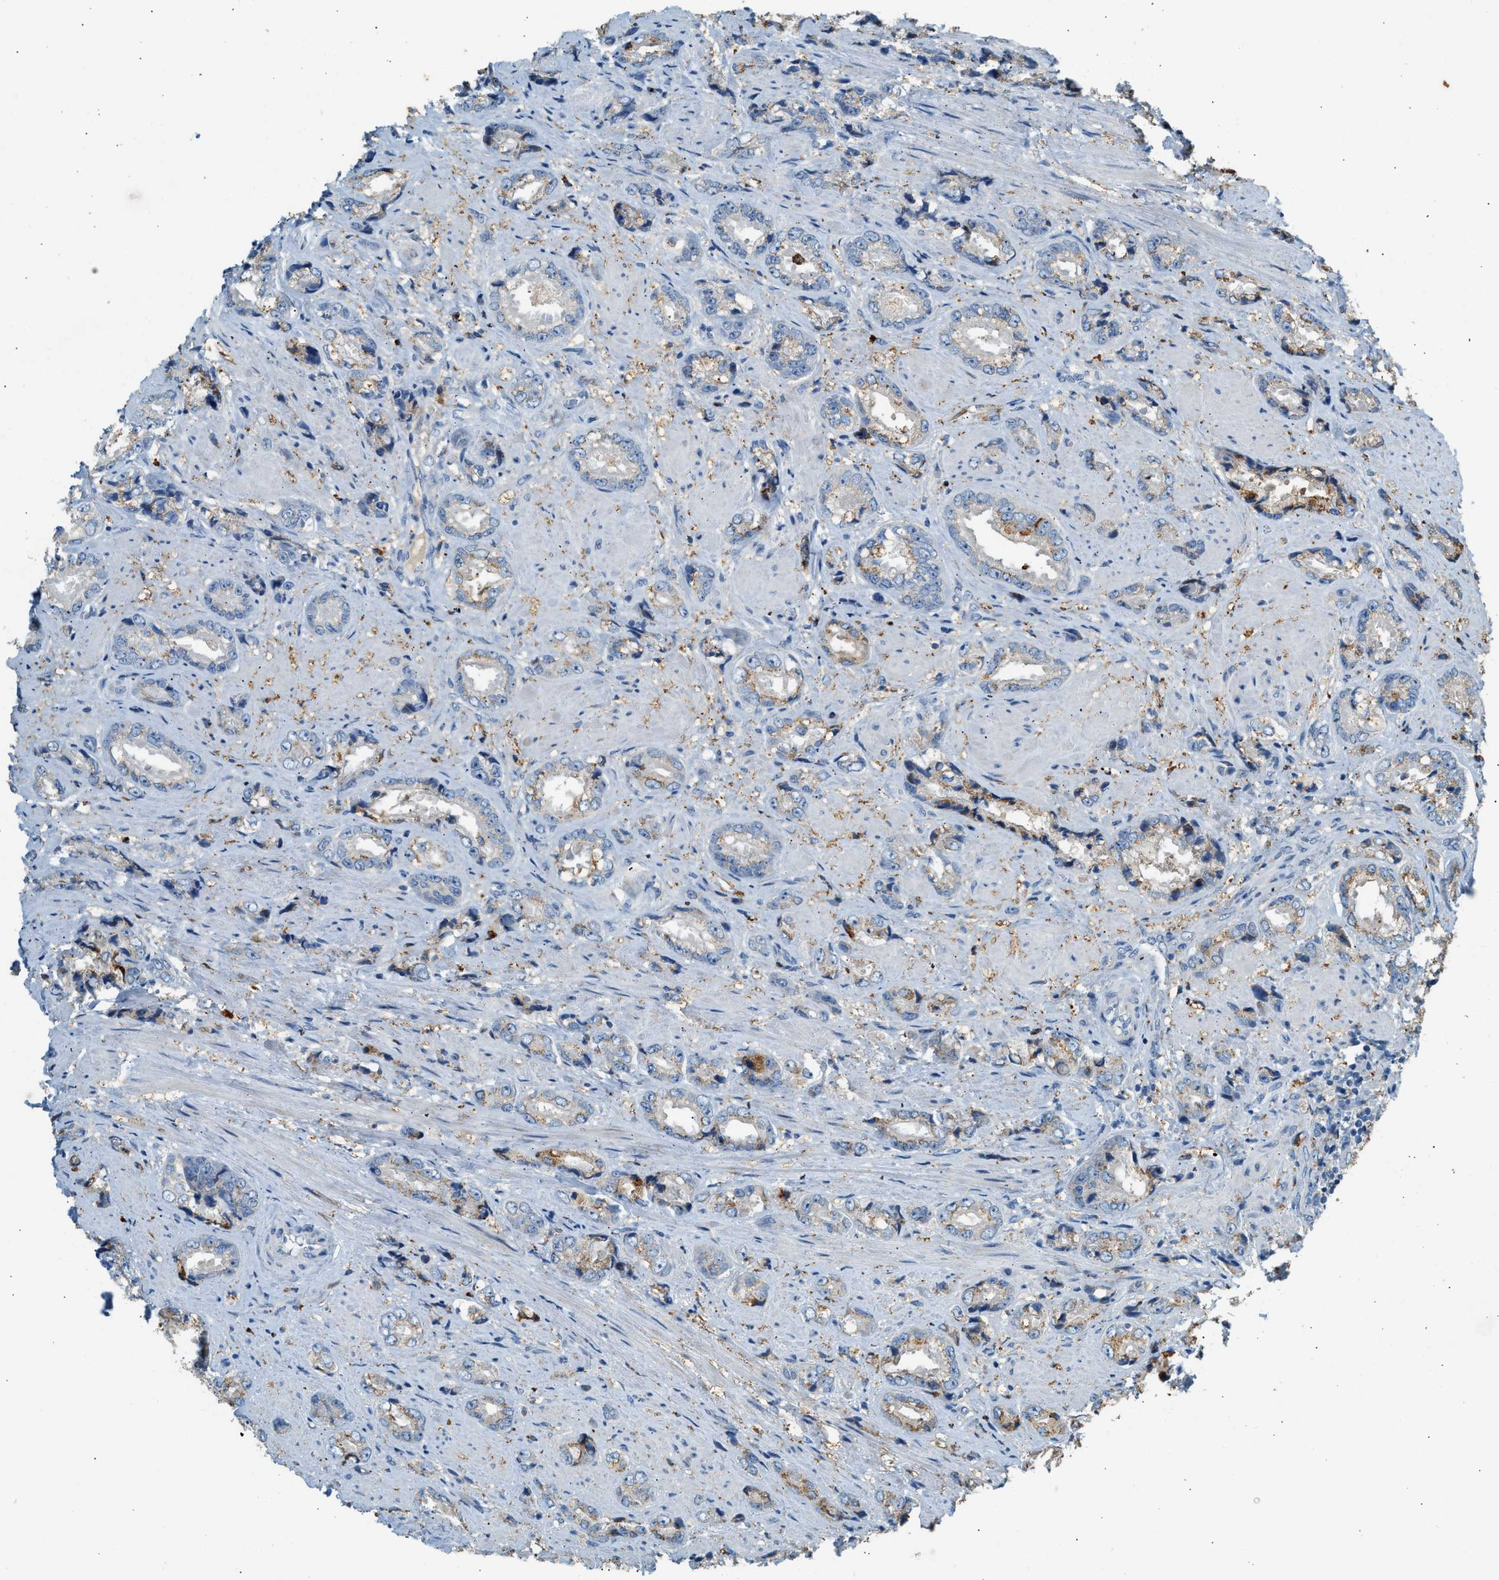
{"staining": {"intensity": "weak", "quantity": "<25%", "location": "cytoplasmic/membranous"}, "tissue": "prostate cancer", "cell_type": "Tumor cells", "image_type": "cancer", "snomed": [{"axis": "morphology", "description": "Adenocarcinoma, High grade"}, {"axis": "topography", "description": "Prostate"}], "caption": "DAB (3,3'-diaminobenzidine) immunohistochemical staining of prostate cancer shows no significant staining in tumor cells.", "gene": "CTSB", "patient": {"sex": "male", "age": 61}}